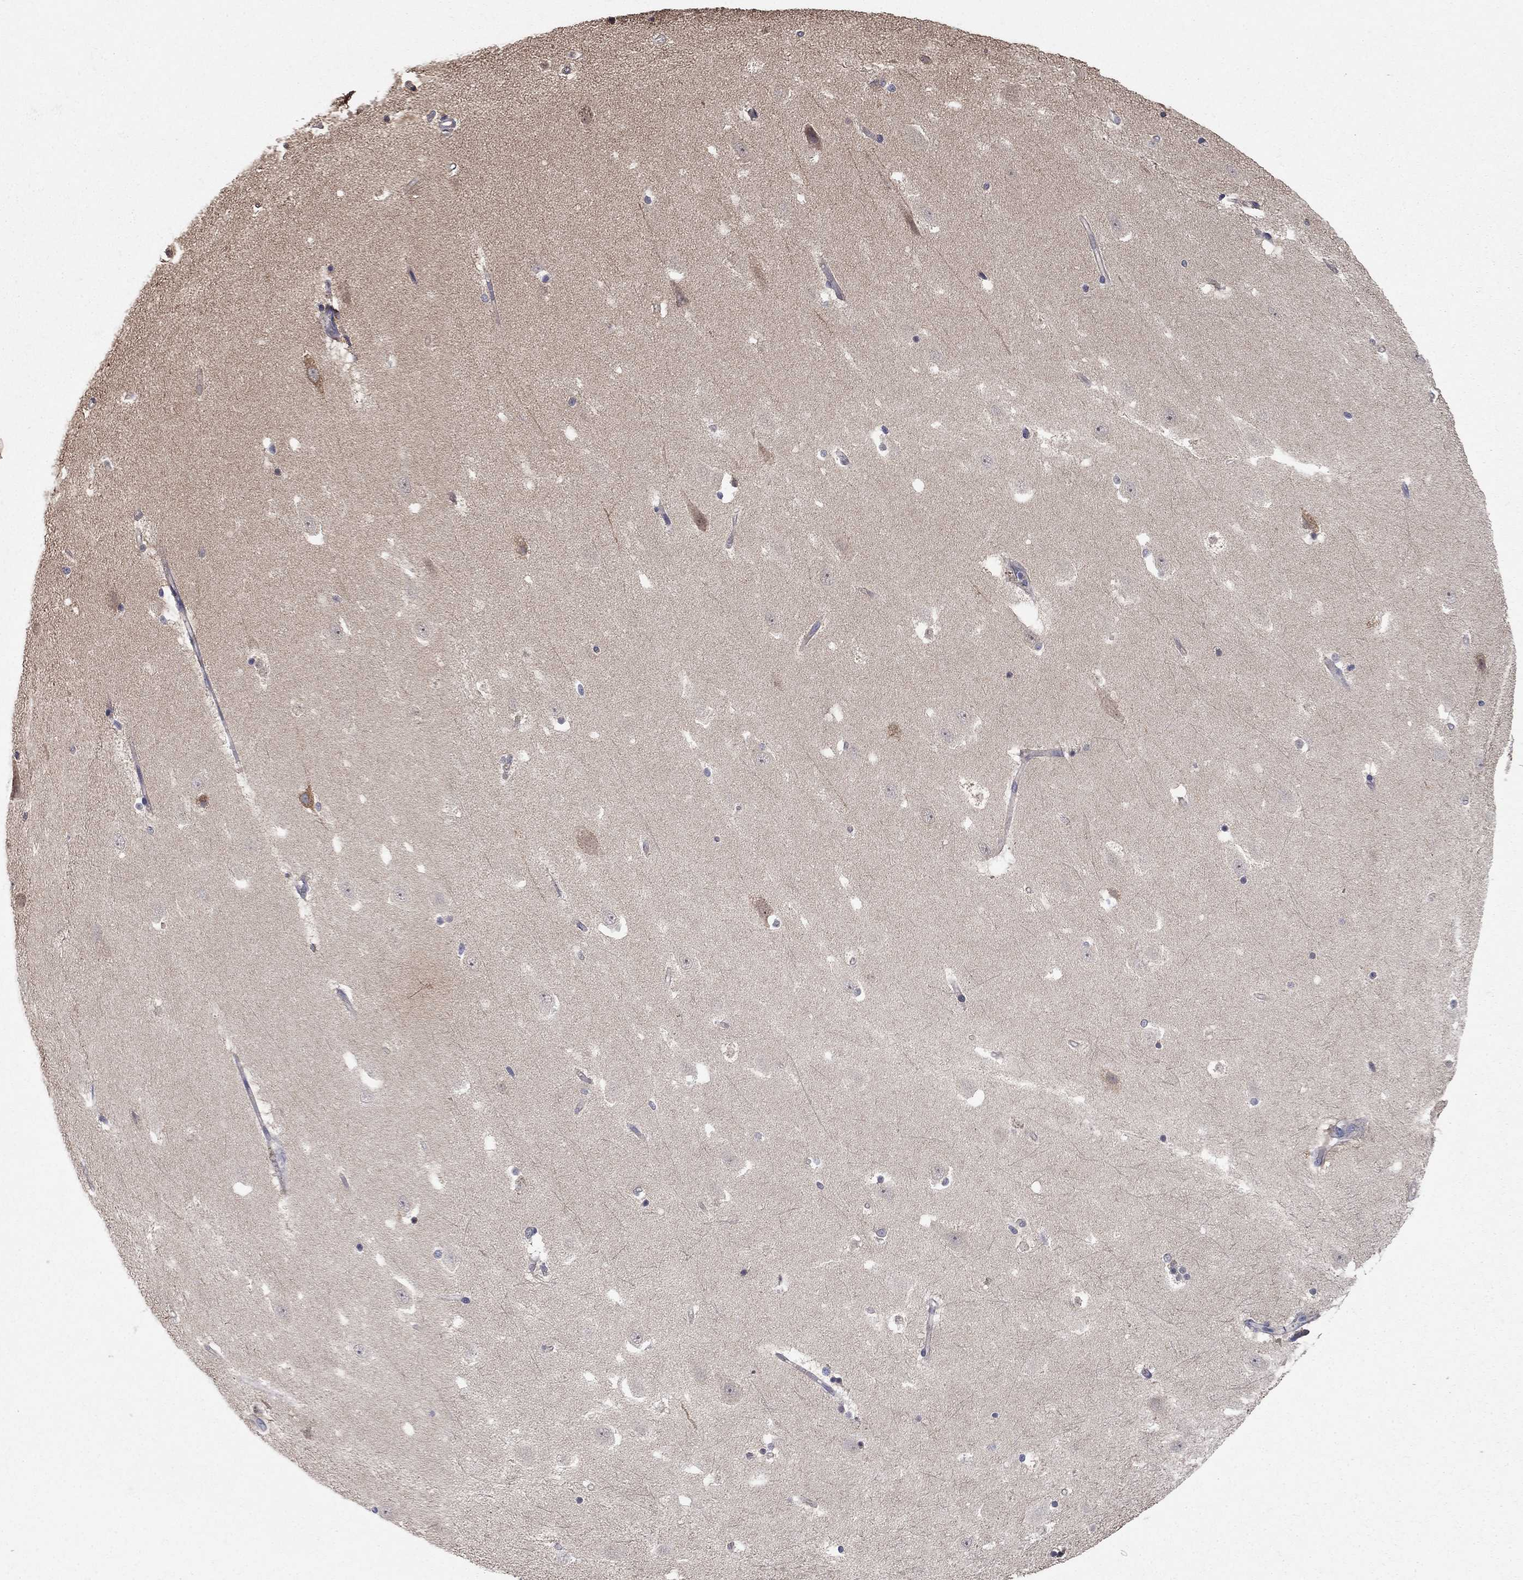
{"staining": {"intensity": "negative", "quantity": "none", "location": "none"}, "tissue": "hippocampus", "cell_type": "Glial cells", "image_type": "normal", "snomed": [{"axis": "morphology", "description": "Normal tissue, NOS"}, {"axis": "topography", "description": "Hippocampus"}], "caption": "A high-resolution histopathology image shows IHC staining of unremarkable hippocampus, which reveals no significant positivity in glial cells.", "gene": "WASF3", "patient": {"sex": "male", "age": 49}}